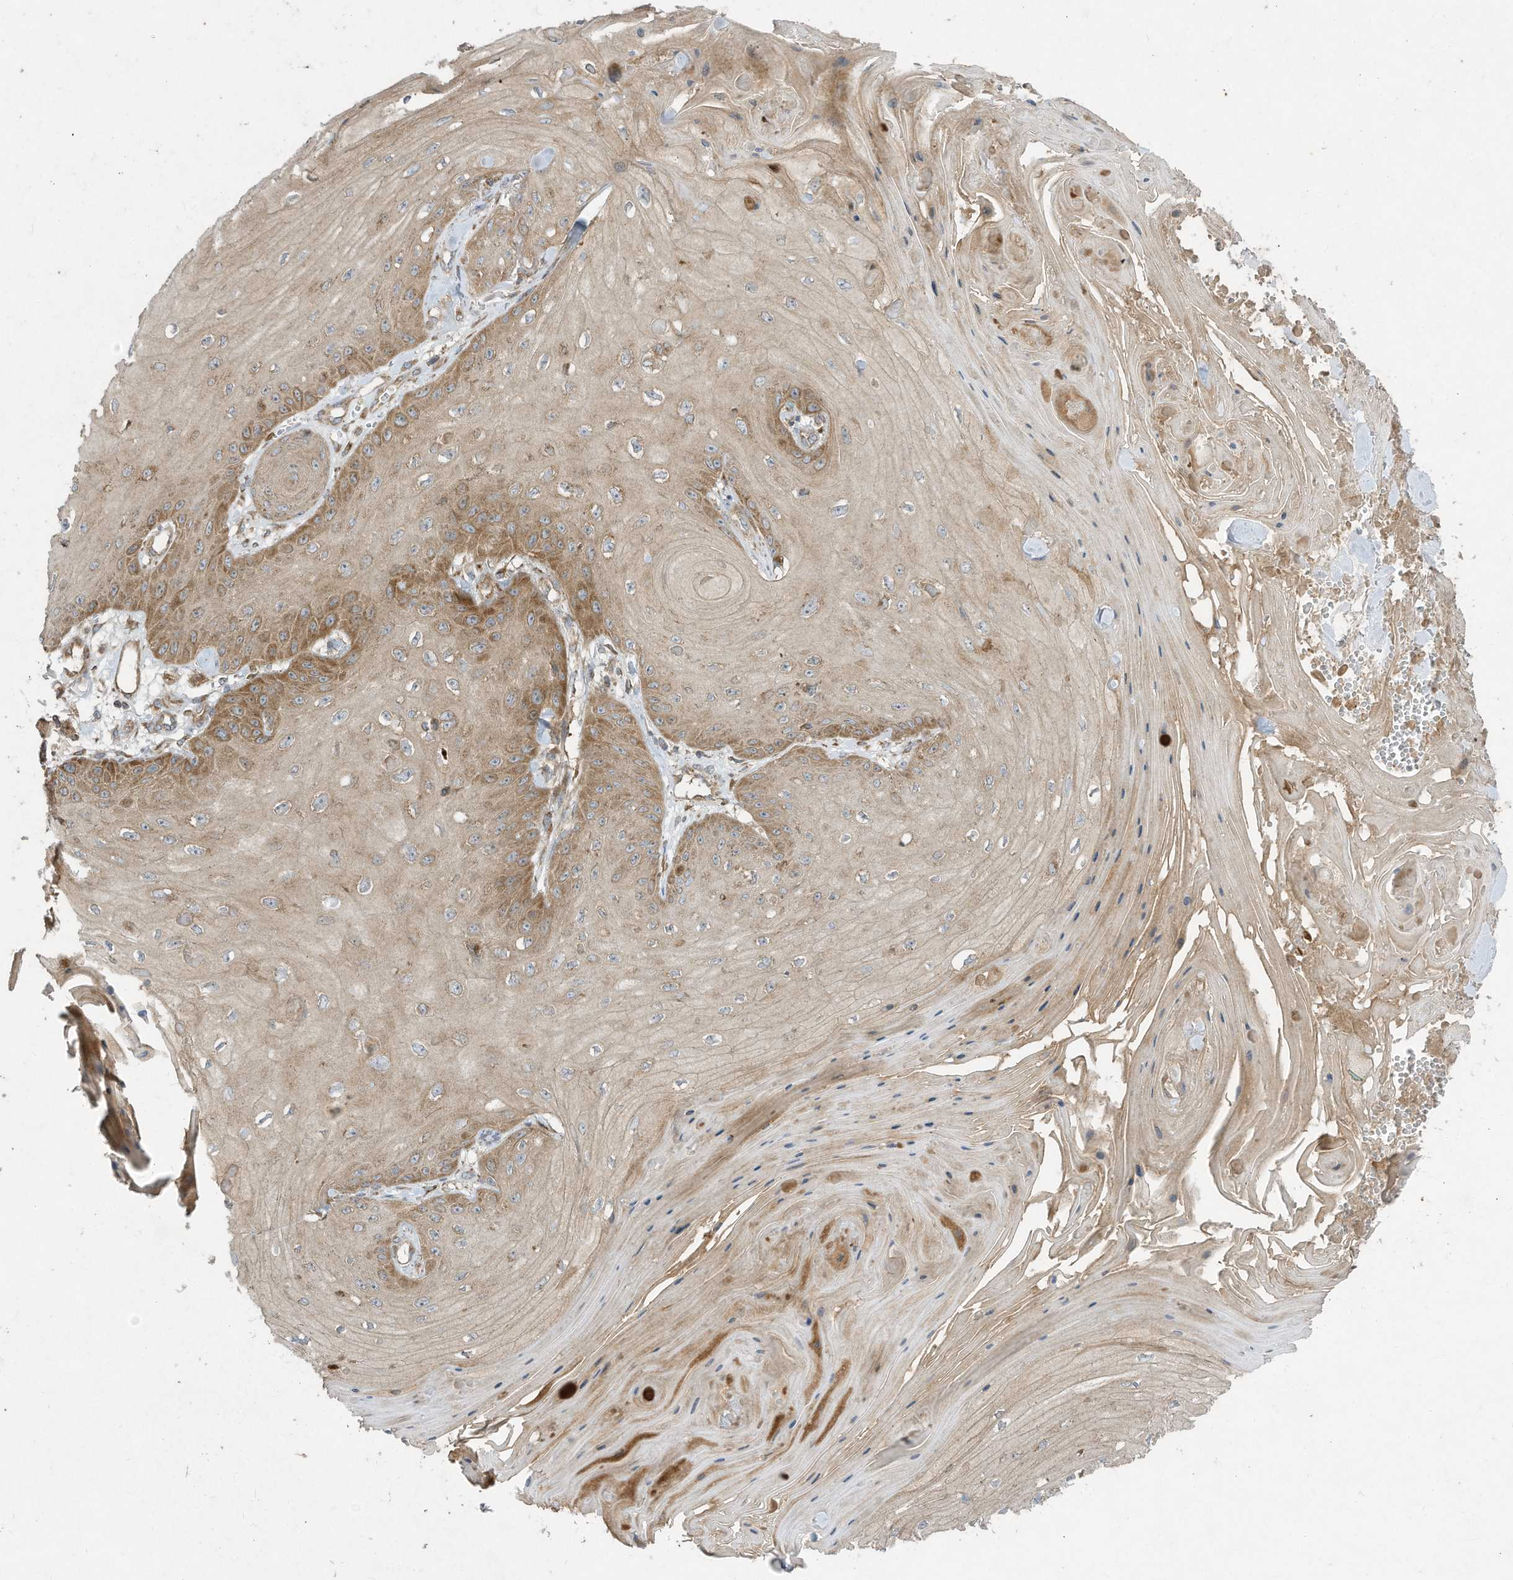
{"staining": {"intensity": "weak", "quantity": "25%-75%", "location": "cytoplasmic/membranous"}, "tissue": "skin cancer", "cell_type": "Tumor cells", "image_type": "cancer", "snomed": [{"axis": "morphology", "description": "Squamous cell carcinoma, NOS"}, {"axis": "topography", "description": "Skin"}], "caption": "A brown stain highlights weak cytoplasmic/membranous positivity of a protein in skin cancer tumor cells.", "gene": "SYNJ2", "patient": {"sex": "male", "age": 74}}